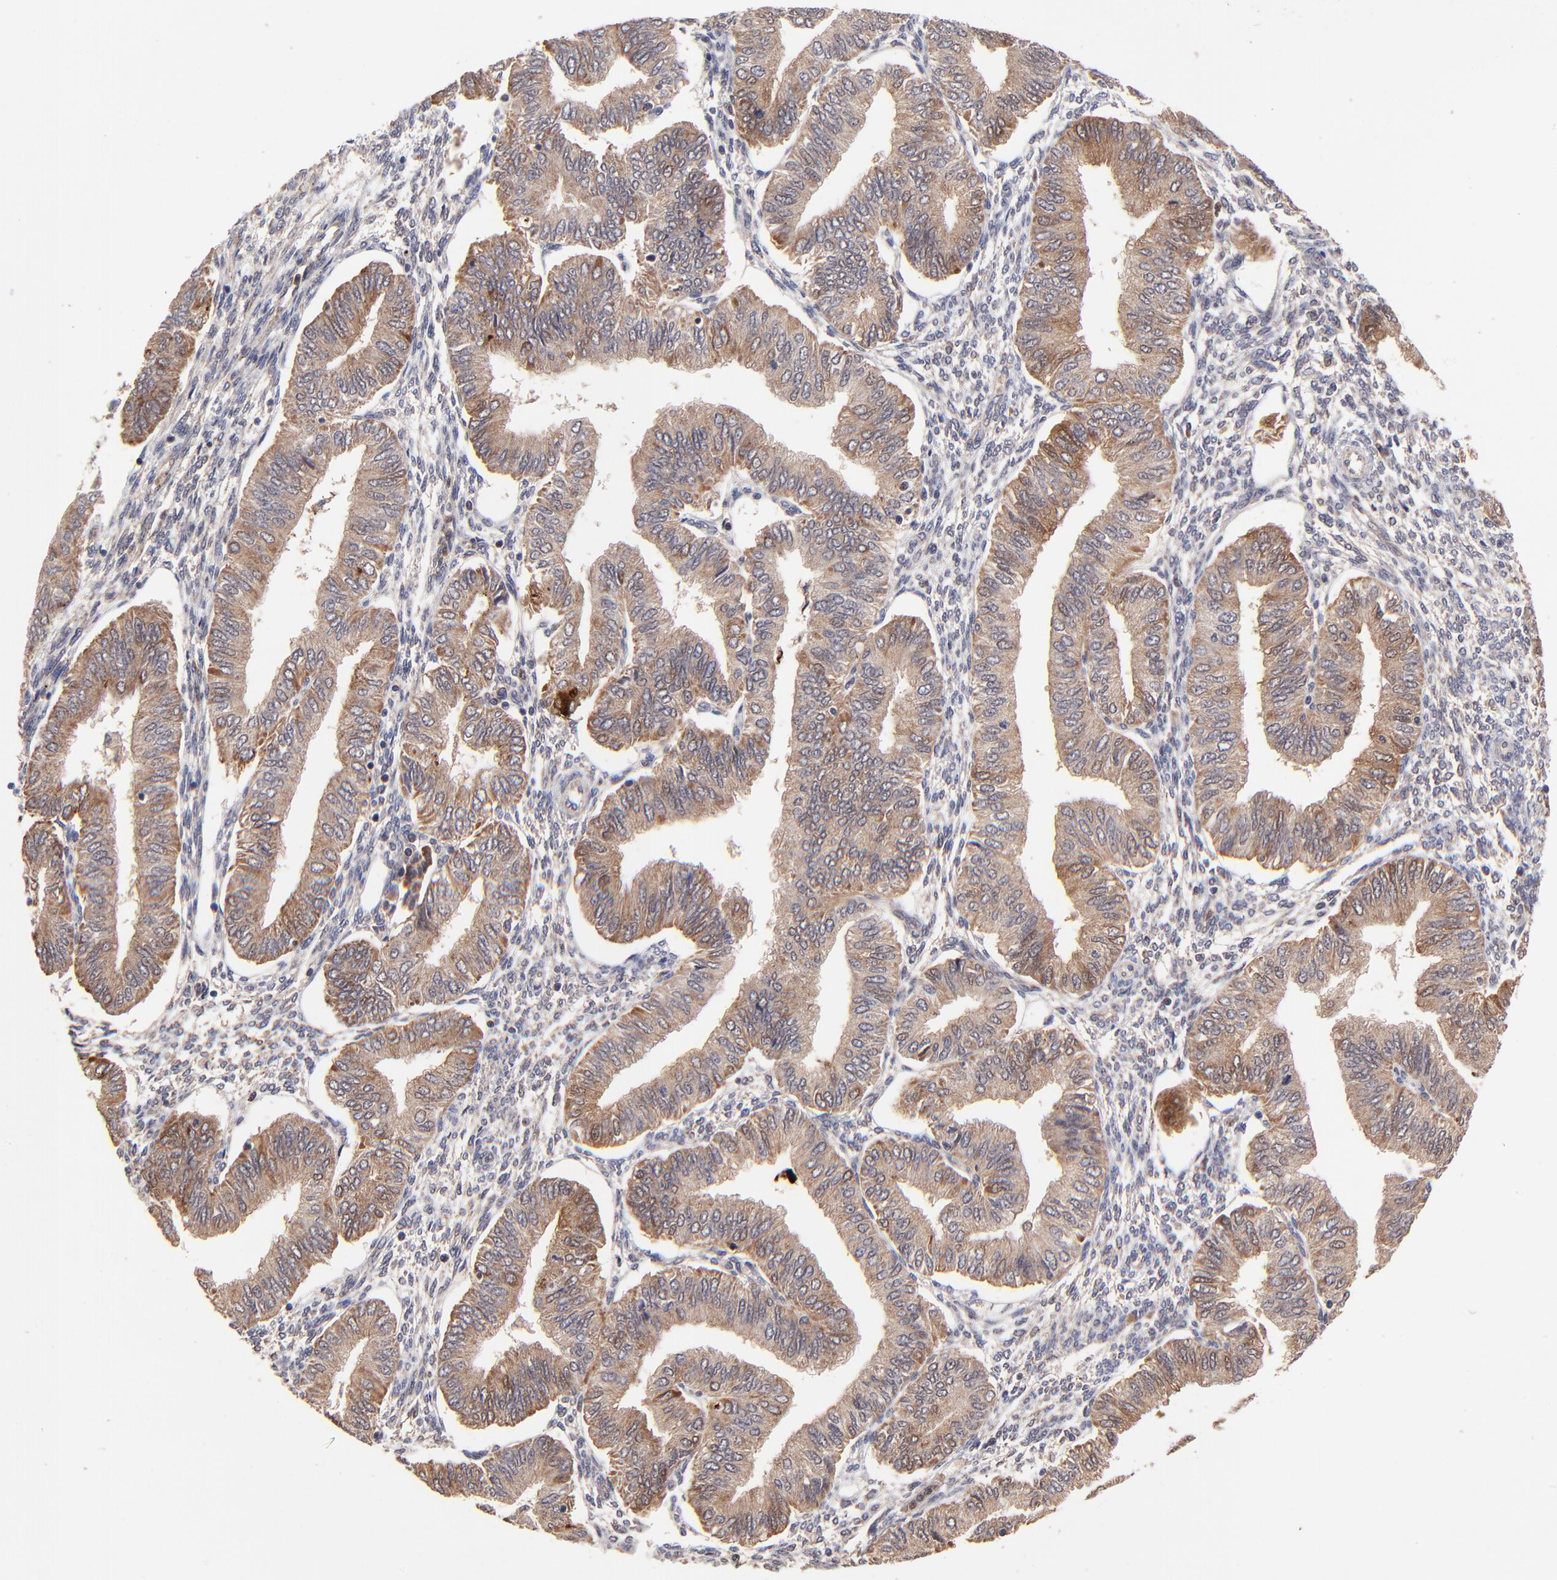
{"staining": {"intensity": "strong", "quantity": ">75%", "location": "cytoplasmic/membranous"}, "tissue": "endometrial cancer", "cell_type": "Tumor cells", "image_type": "cancer", "snomed": [{"axis": "morphology", "description": "Adenocarcinoma, NOS"}, {"axis": "topography", "description": "Endometrium"}], "caption": "There is high levels of strong cytoplasmic/membranous expression in tumor cells of endometrial cancer, as demonstrated by immunohistochemical staining (brown color).", "gene": "BAIAP2L2", "patient": {"sex": "female", "age": 51}}